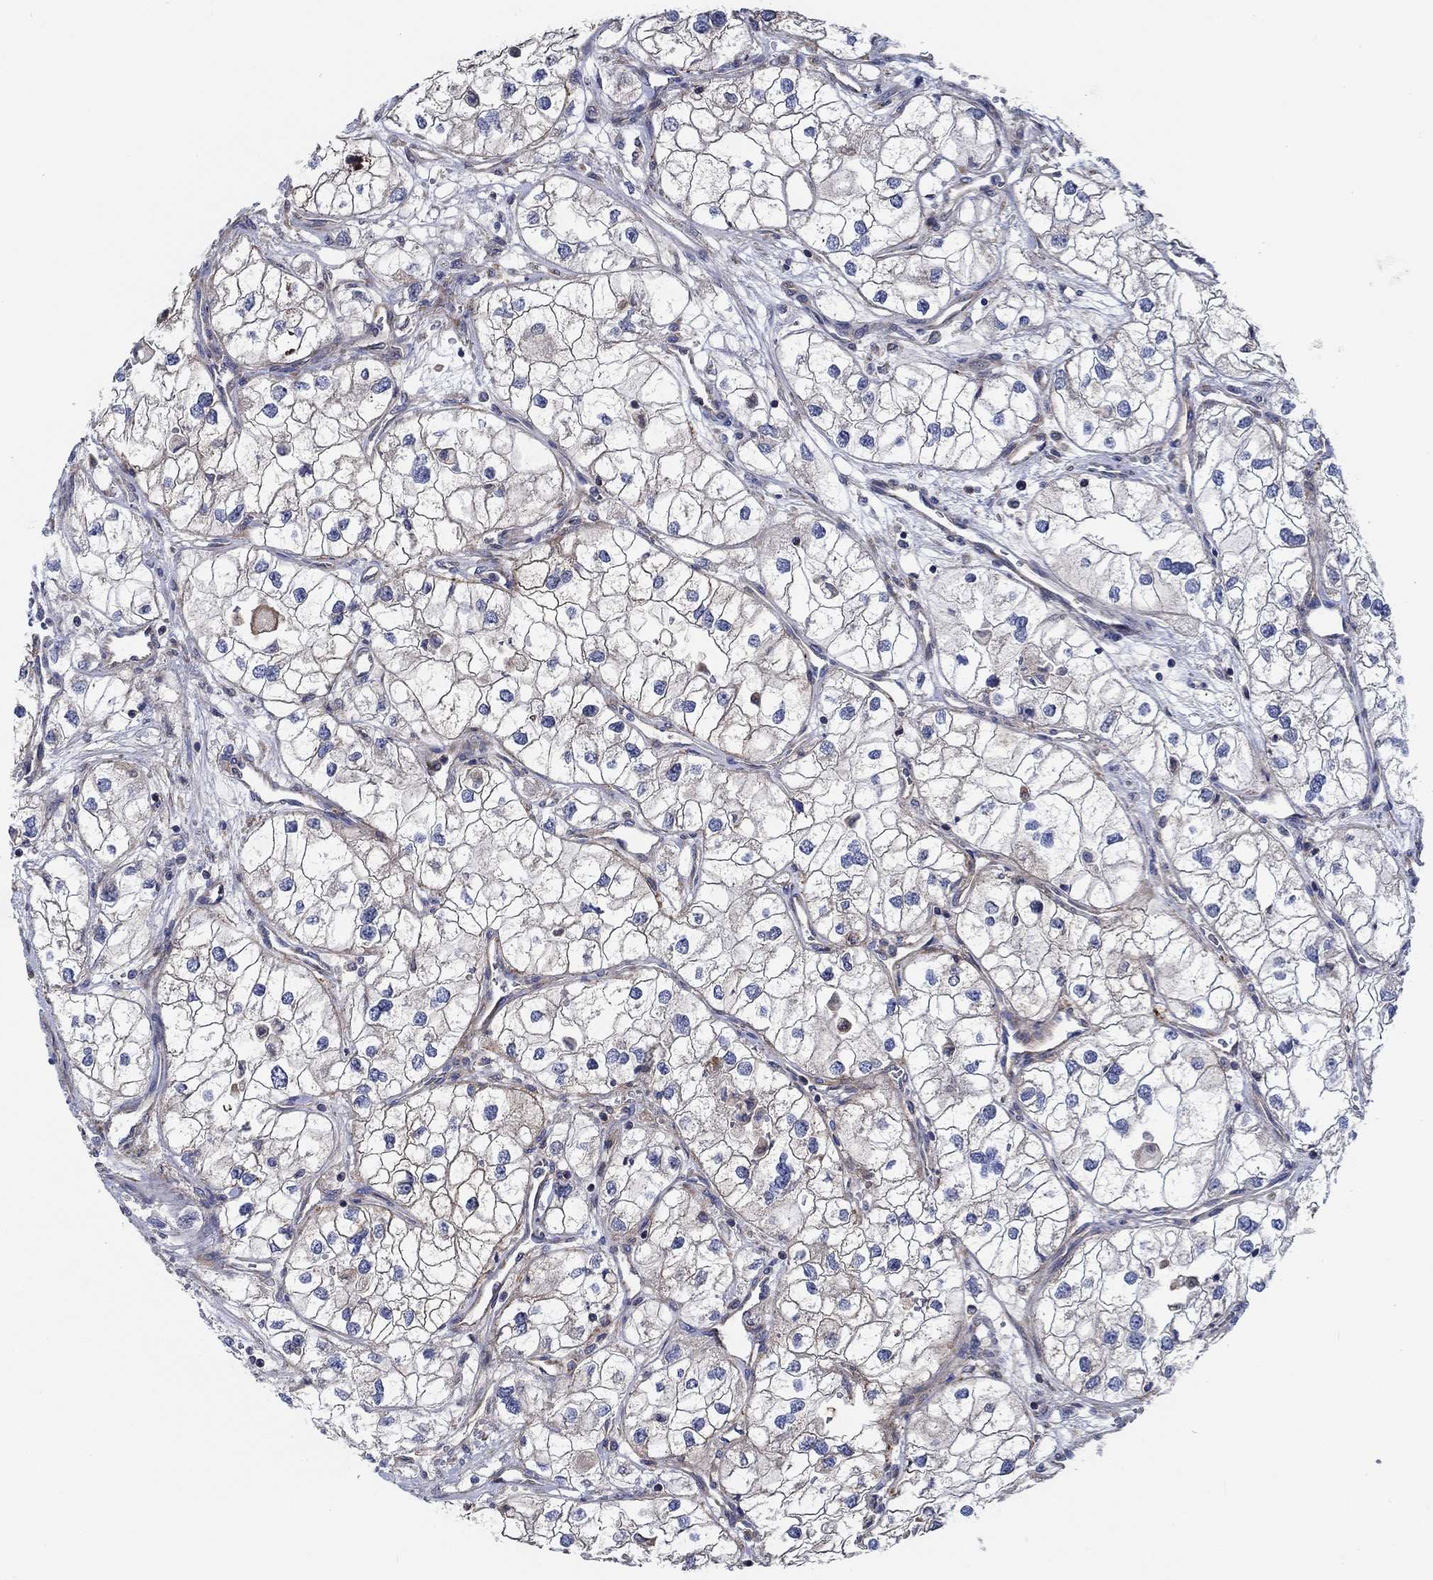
{"staining": {"intensity": "moderate", "quantity": "<25%", "location": "cytoplasmic/membranous"}, "tissue": "renal cancer", "cell_type": "Tumor cells", "image_type": "cancer", "snomed": [{"axis": "morphology", "description": "Adenocarcinoma, NOS"}, {"axis": "topography", "description": "Kidney"}], "caption": "An immunohistochemistry micrograph of neoplastic tissue is shown. Protein staining in brown highlights moderate cytoplasmic/membranous positivity in renal adenocarcinoma within tumor cells.", "gene": "FMN1", "patient": {"sex": "male", "age": 59}}